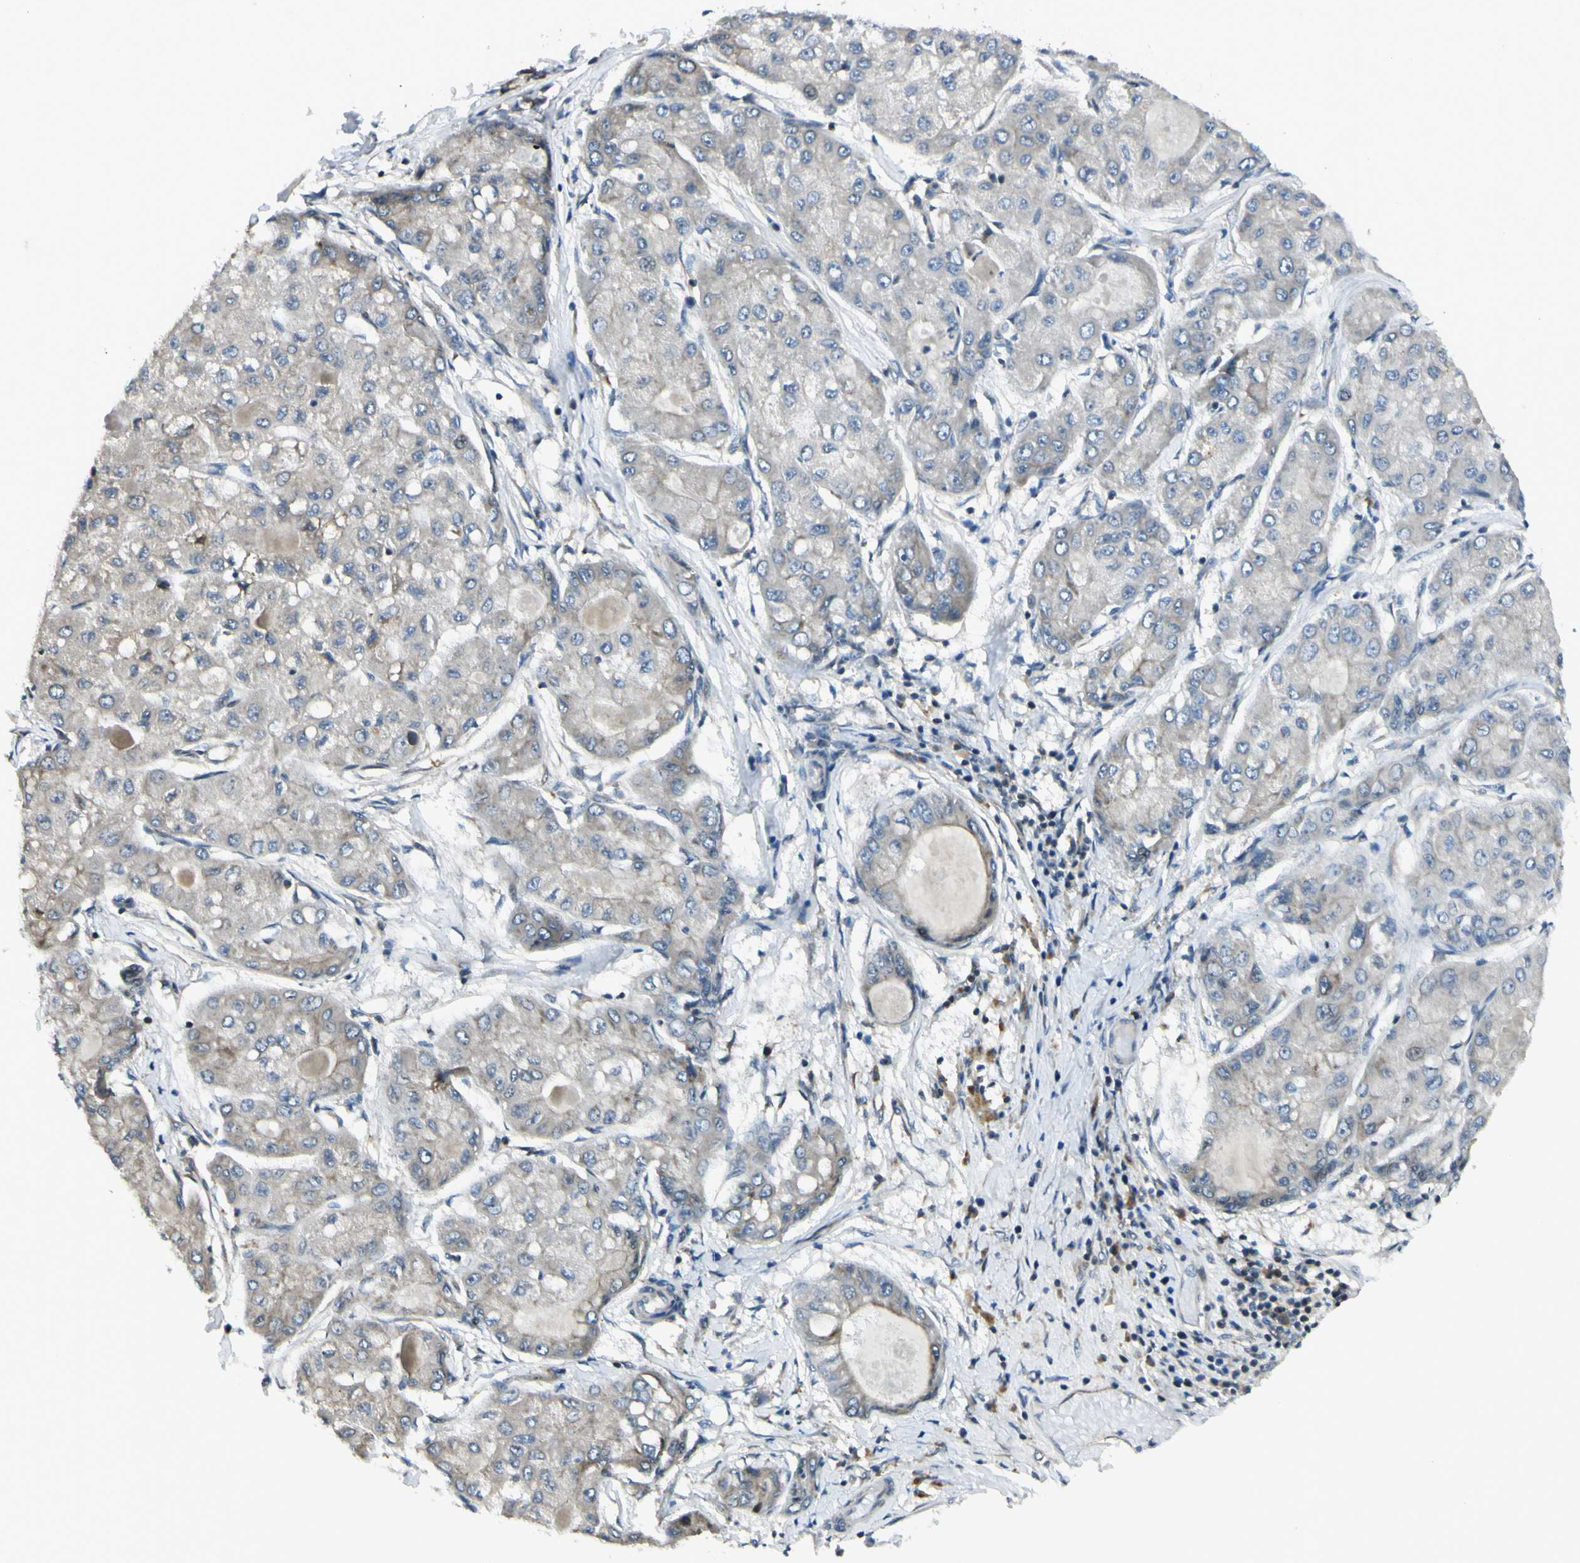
{"staining": {"intensity": "weak", "quantity": "<25%", "location": "cytoplasmic/membranous"}, "tissue": "liver cancer", "cell_type": "Tumor cells", "image_type": "cancer", "snomed": [{"axis": "morphology", "description": "Carcinoma, Hepatocellular, NOS"}, {"axis": "topography", "description": "Liver"}], "caption": "The IHC image has no significant expression in tumor cells of liver cancer tissue.", "gene": "NPDC1", "patient": {"sex": "male", "age": 80}}